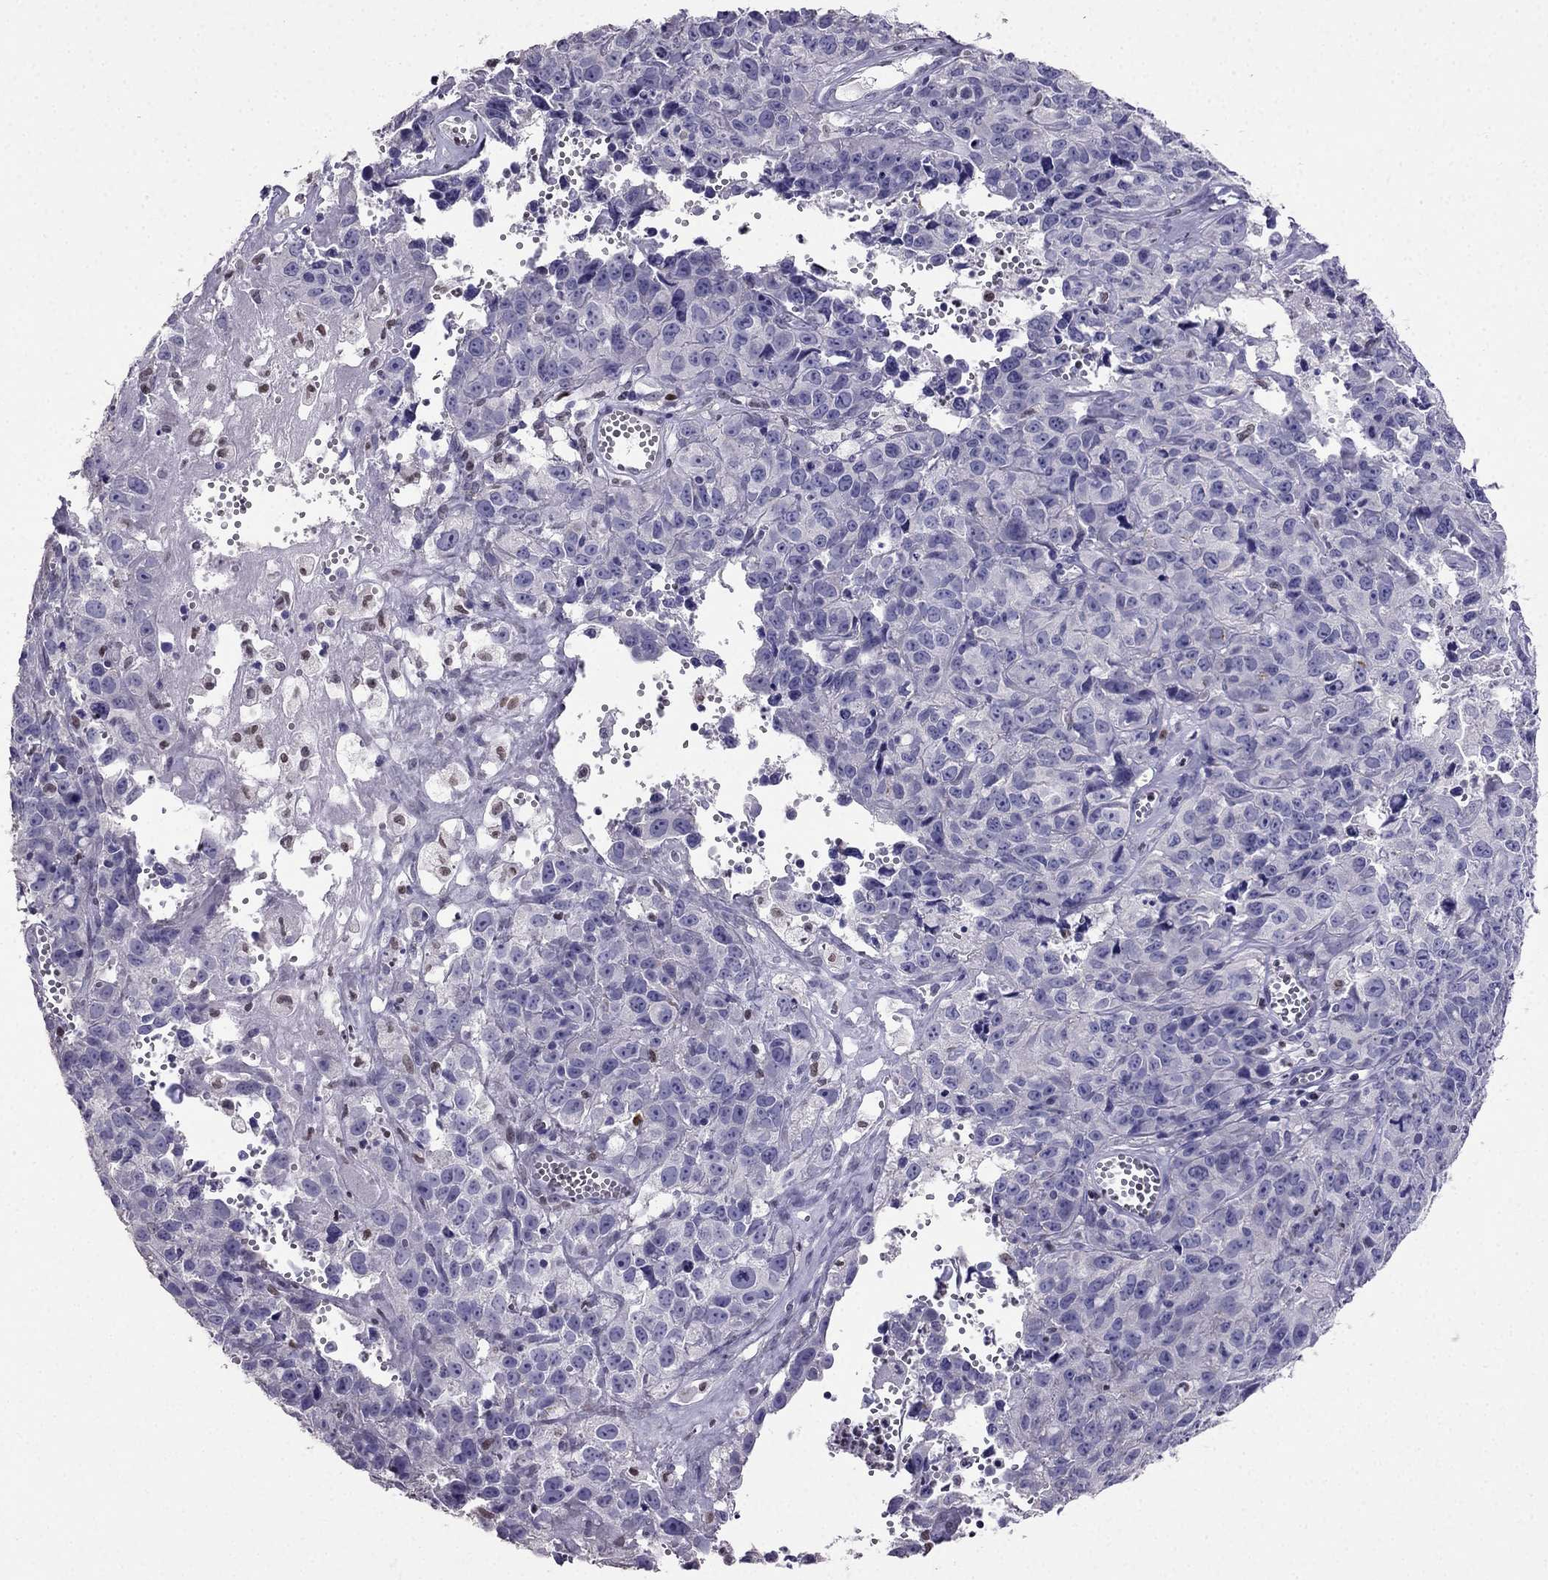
{"staining": {"intensity": "negative", "quantity": "none", "location": "none"}, "tissue": "cervical cancer", "cell_type": "Tumor cells", "image_type": "cancer", "snomed": [{"axis": "morphology", "description": "Squamous cell carcinoma, NOS"}, {"axis": "topography", "description": "Cervix"}], "caption": "High magnification brightfield microscopy of squamous cell carcinoma (cervical) stained with DAB (brown) and counterstained with hematoxylin (blue): tumor cells show no significant staining.", "gene": "ARID3A", "patient": {"sex": "female", "age": 28}}